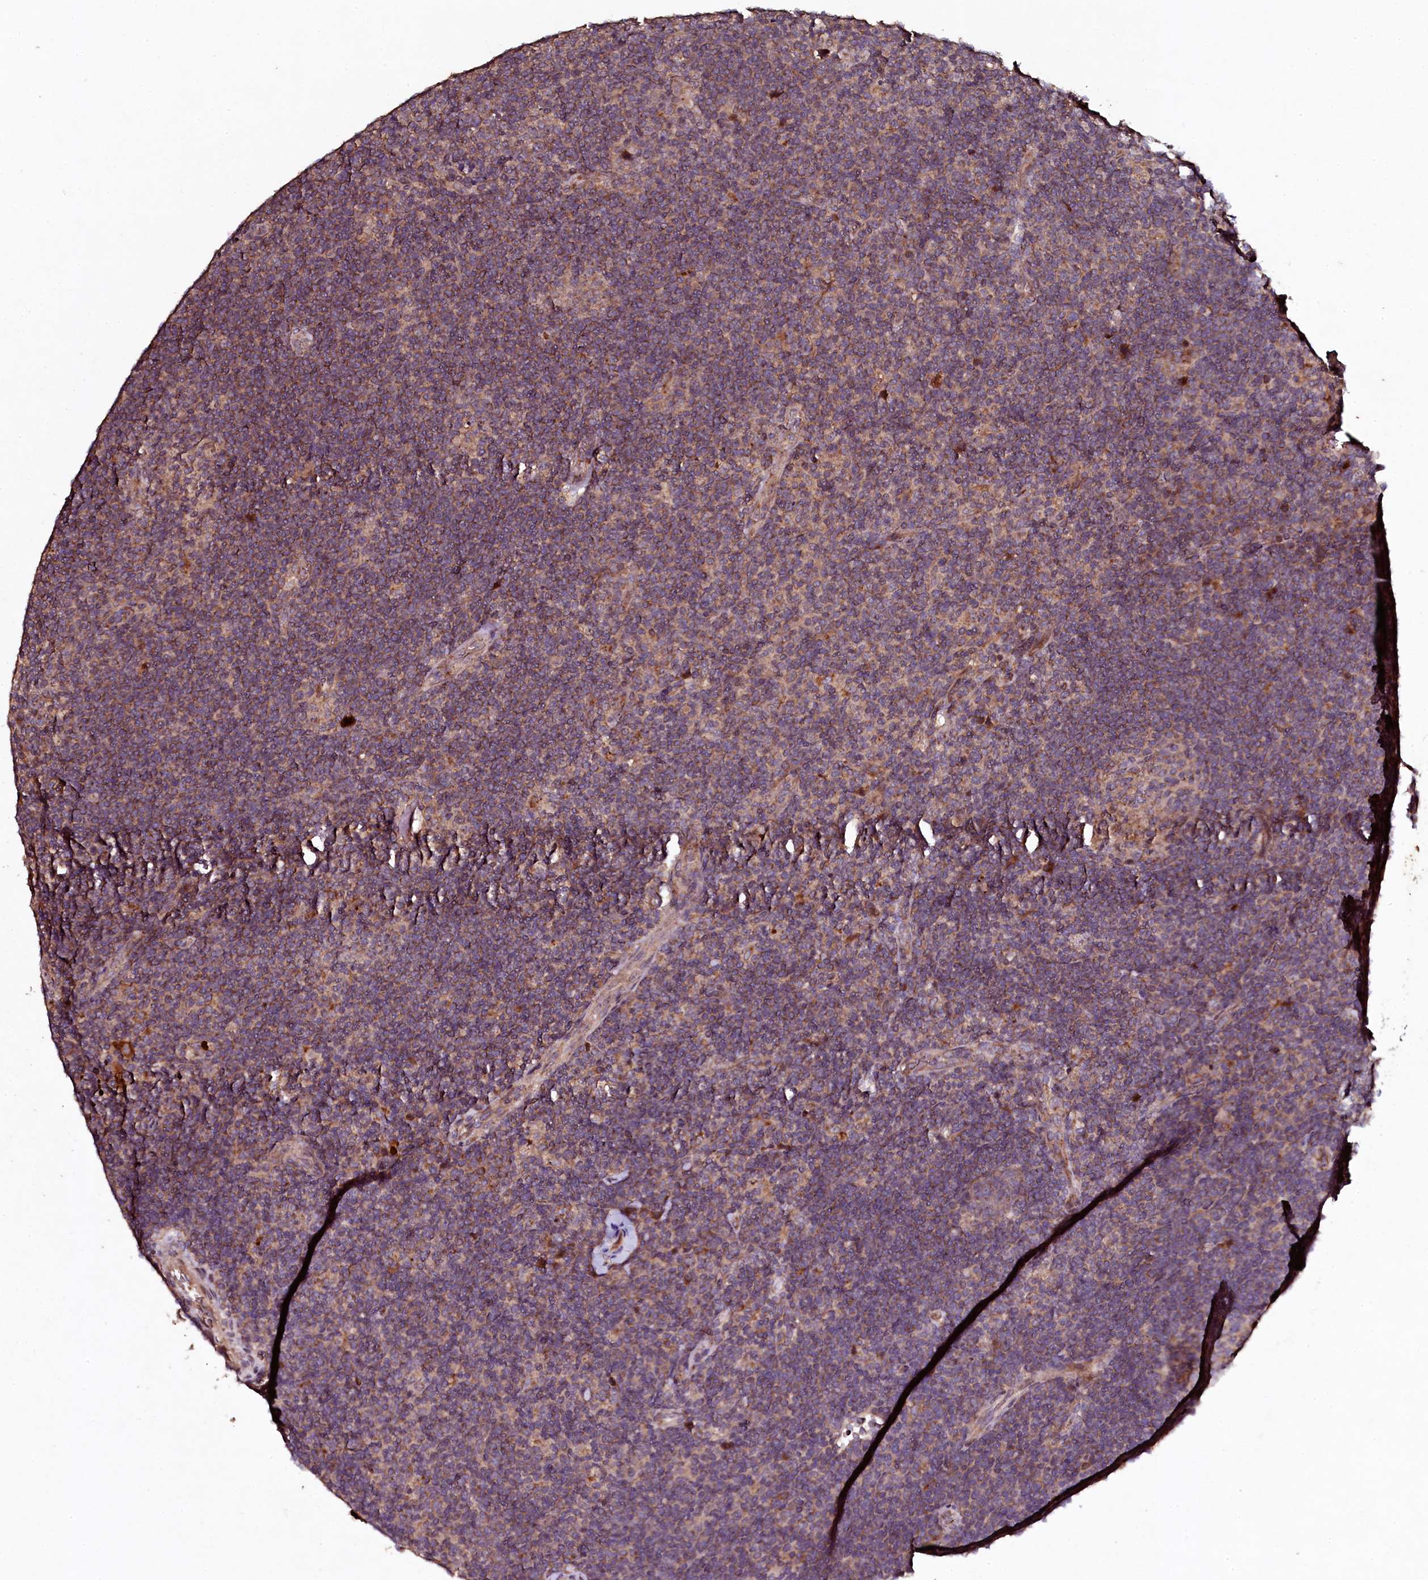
{"staining": {"intensity": "weak", "quantity": "25%-75%", "location": "cytoplasmic/membranous"}, "tissue": "lymphoma", "cell_type": "Tumor cells", "image_type": "cancer", "snomed": [{"axis": "morphology", "description": "Hodgkin's disease, NOS"}, {"axis": "topography", "description": "Lymph node"}], "caption": "Hodgkin's disease stained for a protein reveals weak cytoplasmic/membranous positivity in tumor cells. (DAB = brown stain, brightfield microscopy at high magnification).", "gene": "SEC24C", "patient": {"sex": "female", "age": 57}}